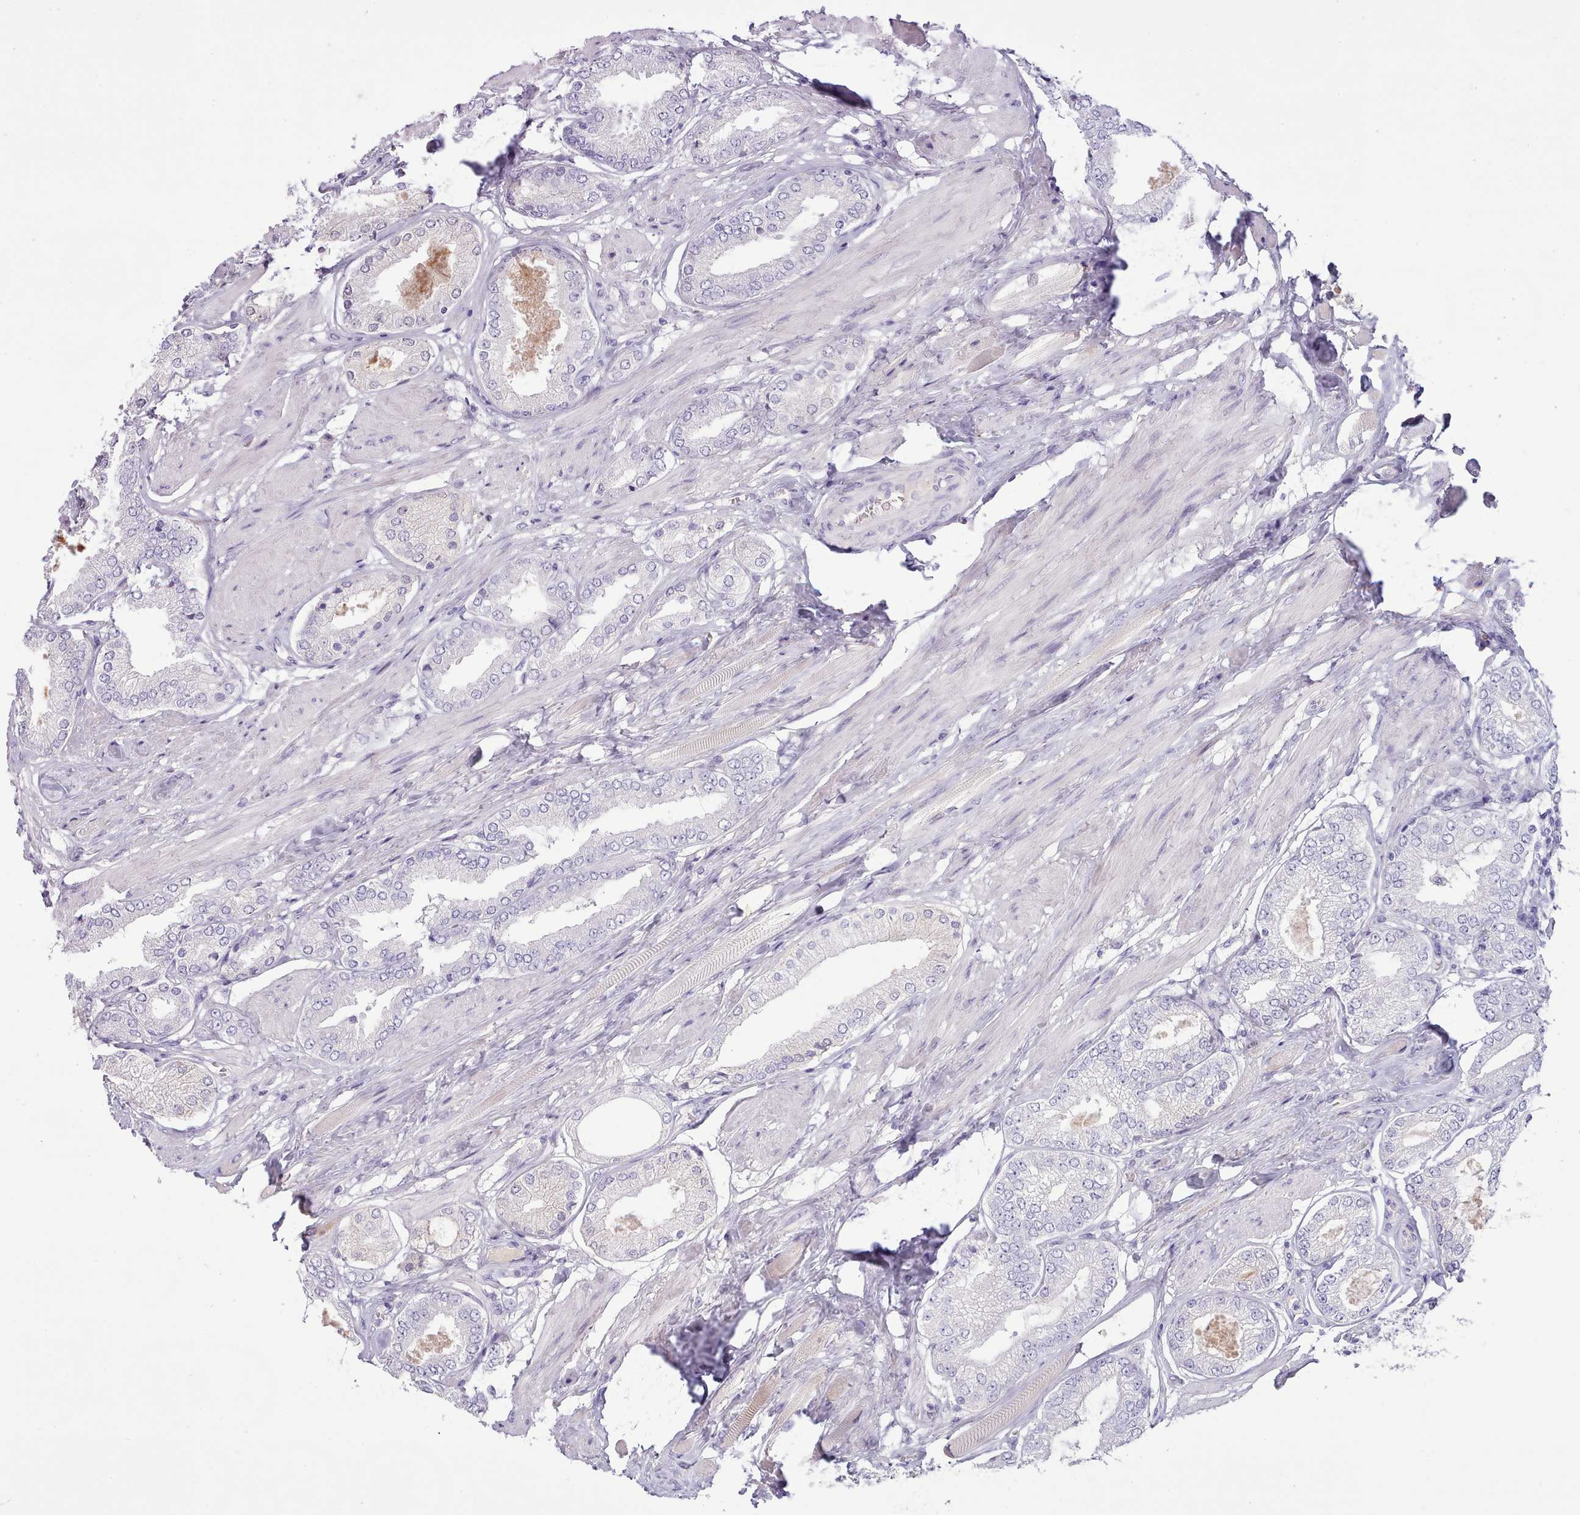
{"staining": {"intensity": "negative", "quantity": "none", "location": "none"}, "tissue": "prostate cancer", "cell_type": "Tumor cells", "image_type": "cancer", "snomed": [{"axis": "morphology", "description": "Adenocarcinoma, High grade"}, {"axis": "topography", "description": "Prostate and seminal vesicle, NOS"}], "caption": "Immunohistochemistry of adenocarcinoma (high-grade) (prostate) exhibits no positivity in tumor cells. The staining was performed using DAB (3,3'-diaminobenzidine) to visualize the protein expression in brown, while the nuclei were stained in blue with hematoxylin (Magnification: 20x).", "gene": "TOX2", "patient": {"sex": "male", "age": 64}}